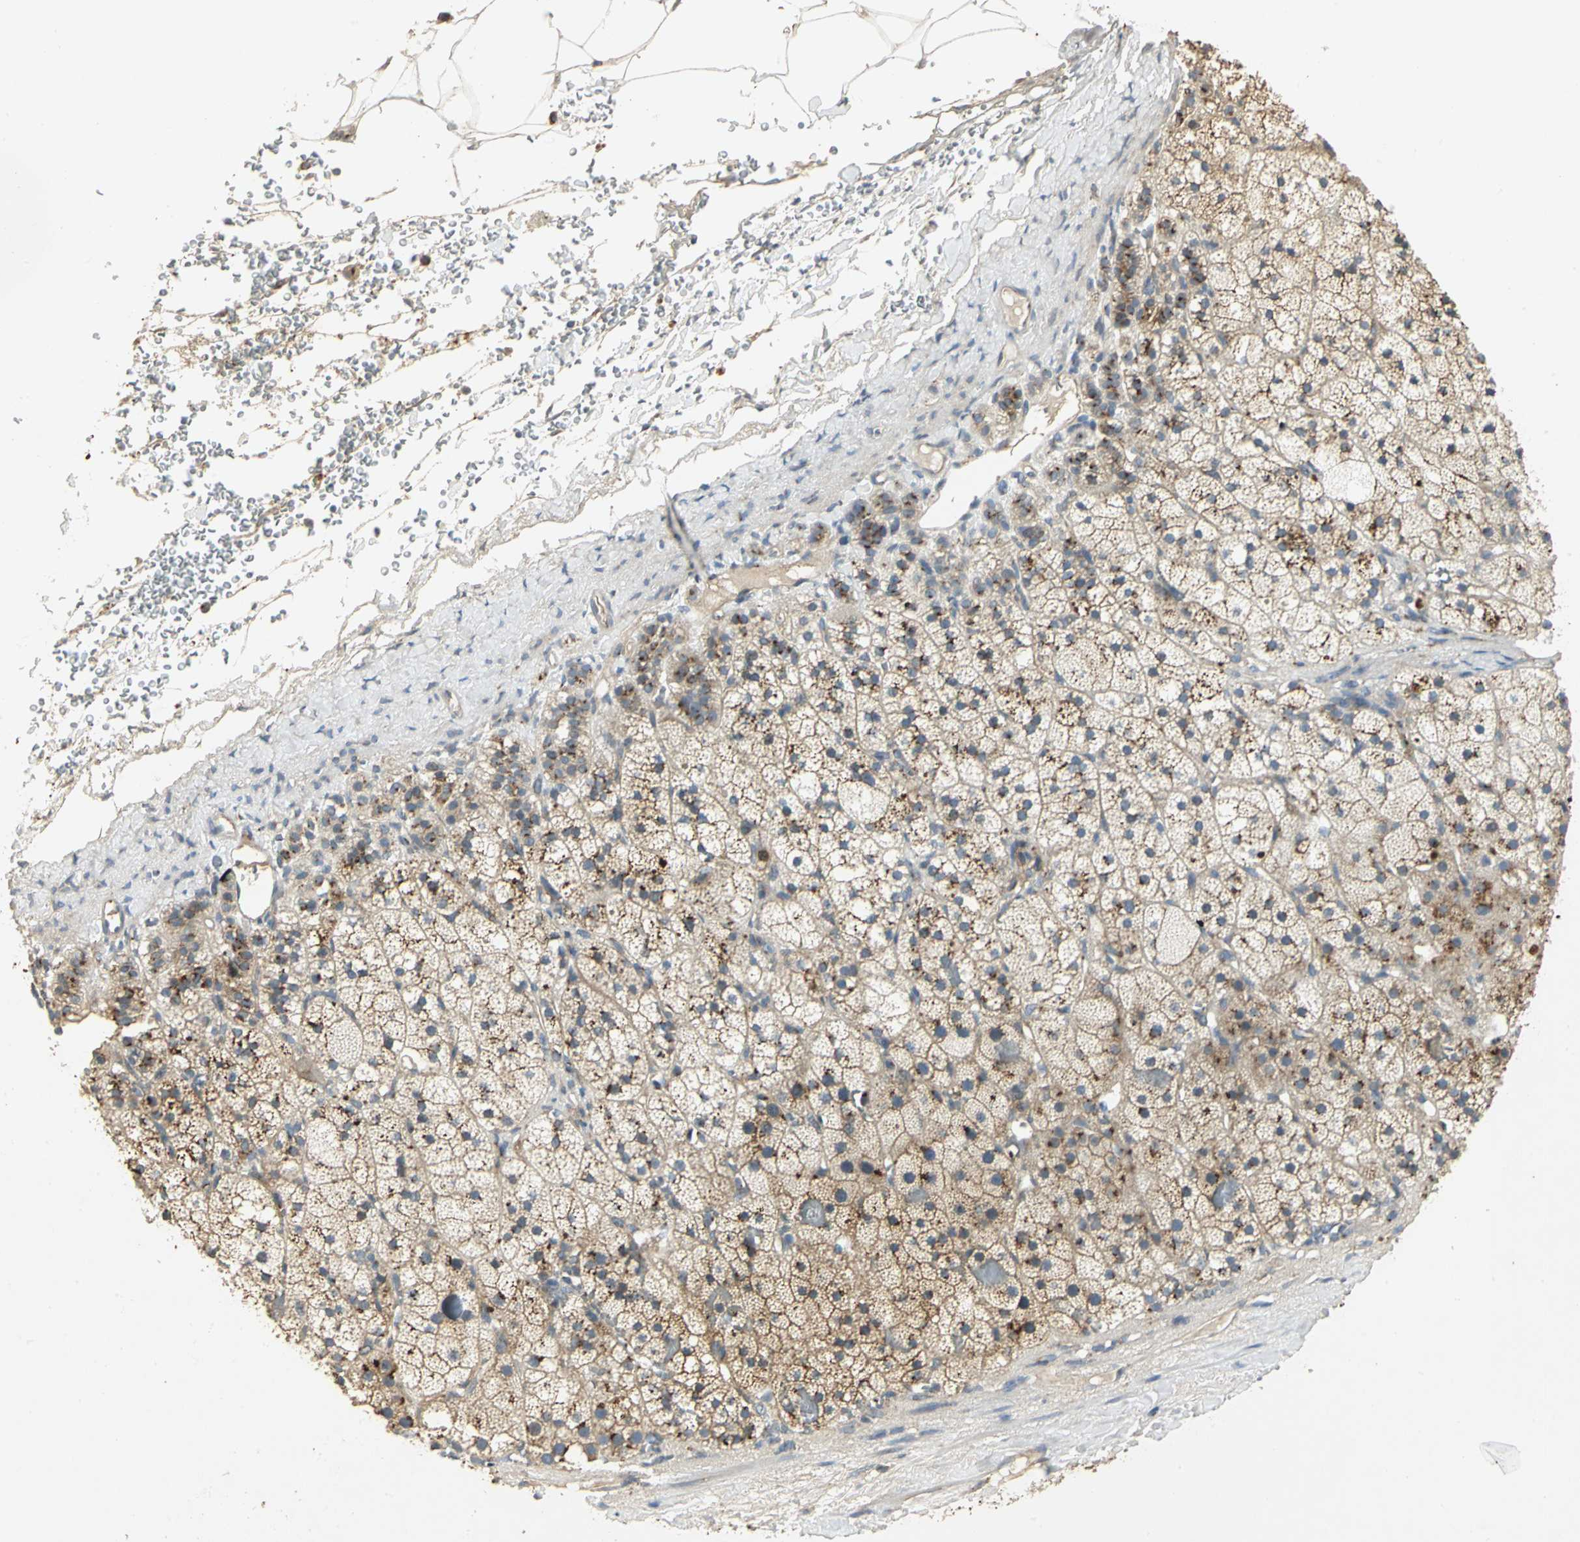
{"staining": {"intensity": "moderate", "quantity": ">75%", "location": "cytoplasmic/membranous"}, "tissue": "adrenal gland", "cell_type": "Glandular cells", "image_type": "normal", "snomed": [{"axis": "morphology", "description": "Normal tissue, NOS"}, {"axis": "topography", "description": "Adrenal gland"}], "caption": "Immunohistochemical staining of normal adrenal gland displays >75% levels of moderate cytoplasmic/membranous protein positivity in about >75% of glandular cells.", "gene": "TM9SF2", "patient": {"sex": "male", "age": 35}}